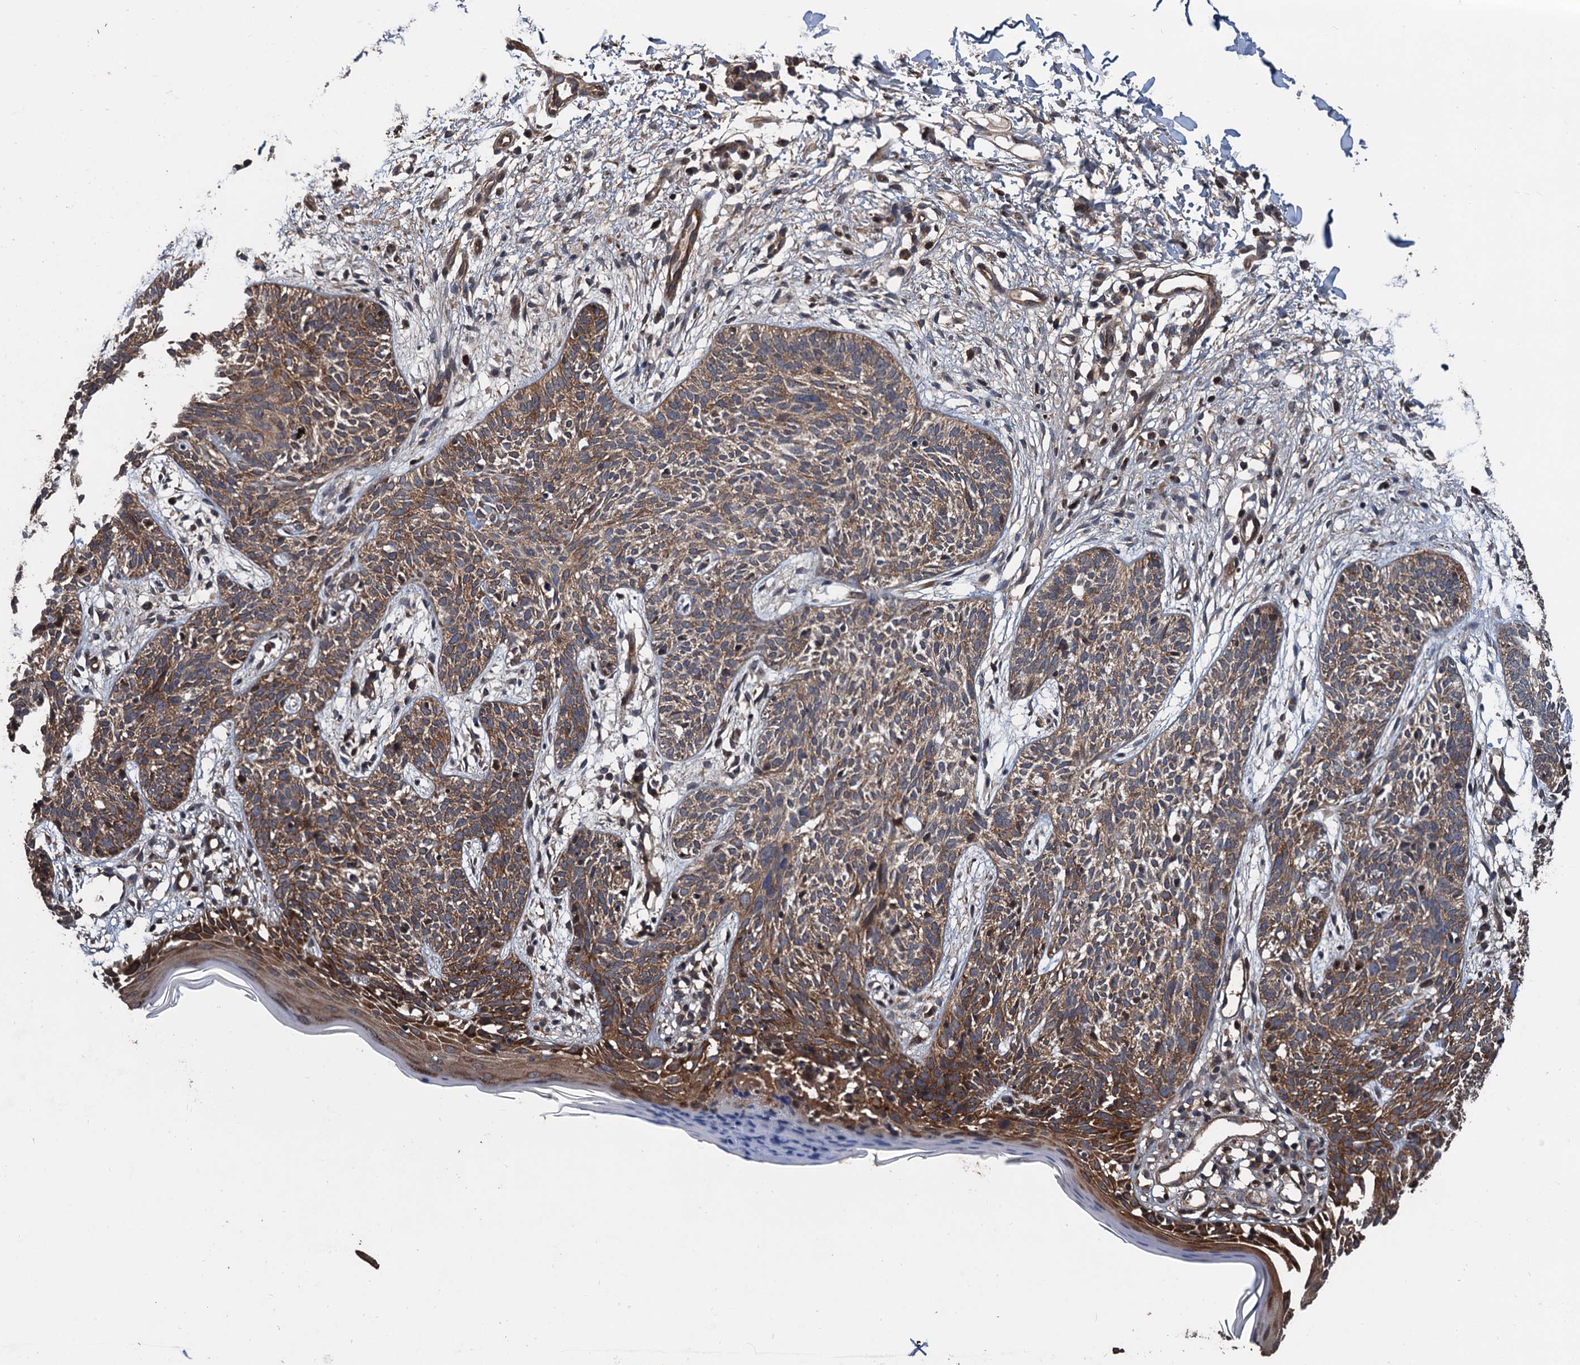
{"staining": {"intensity": "moderate", "quantity": ">75%", "location": "cytoplasmic/membranous"}, "tissue": "skin cancer", "cell_type": "Tumor cells", "image_type": "cancer", "snomed": [{"axis": "morphology", "description": "Basal cell carcinoma"}, {"axis": "topography", "description": "Skin"}], "caption": "A micrograph showing moderate cytoplasmic/membranous positivity in about >75% of tumor cells in skin cancer, as visualized by brown immunohistochemical staining.", "gene": "PPP4R1", "patient": {"sex": "female", "age": 66}}